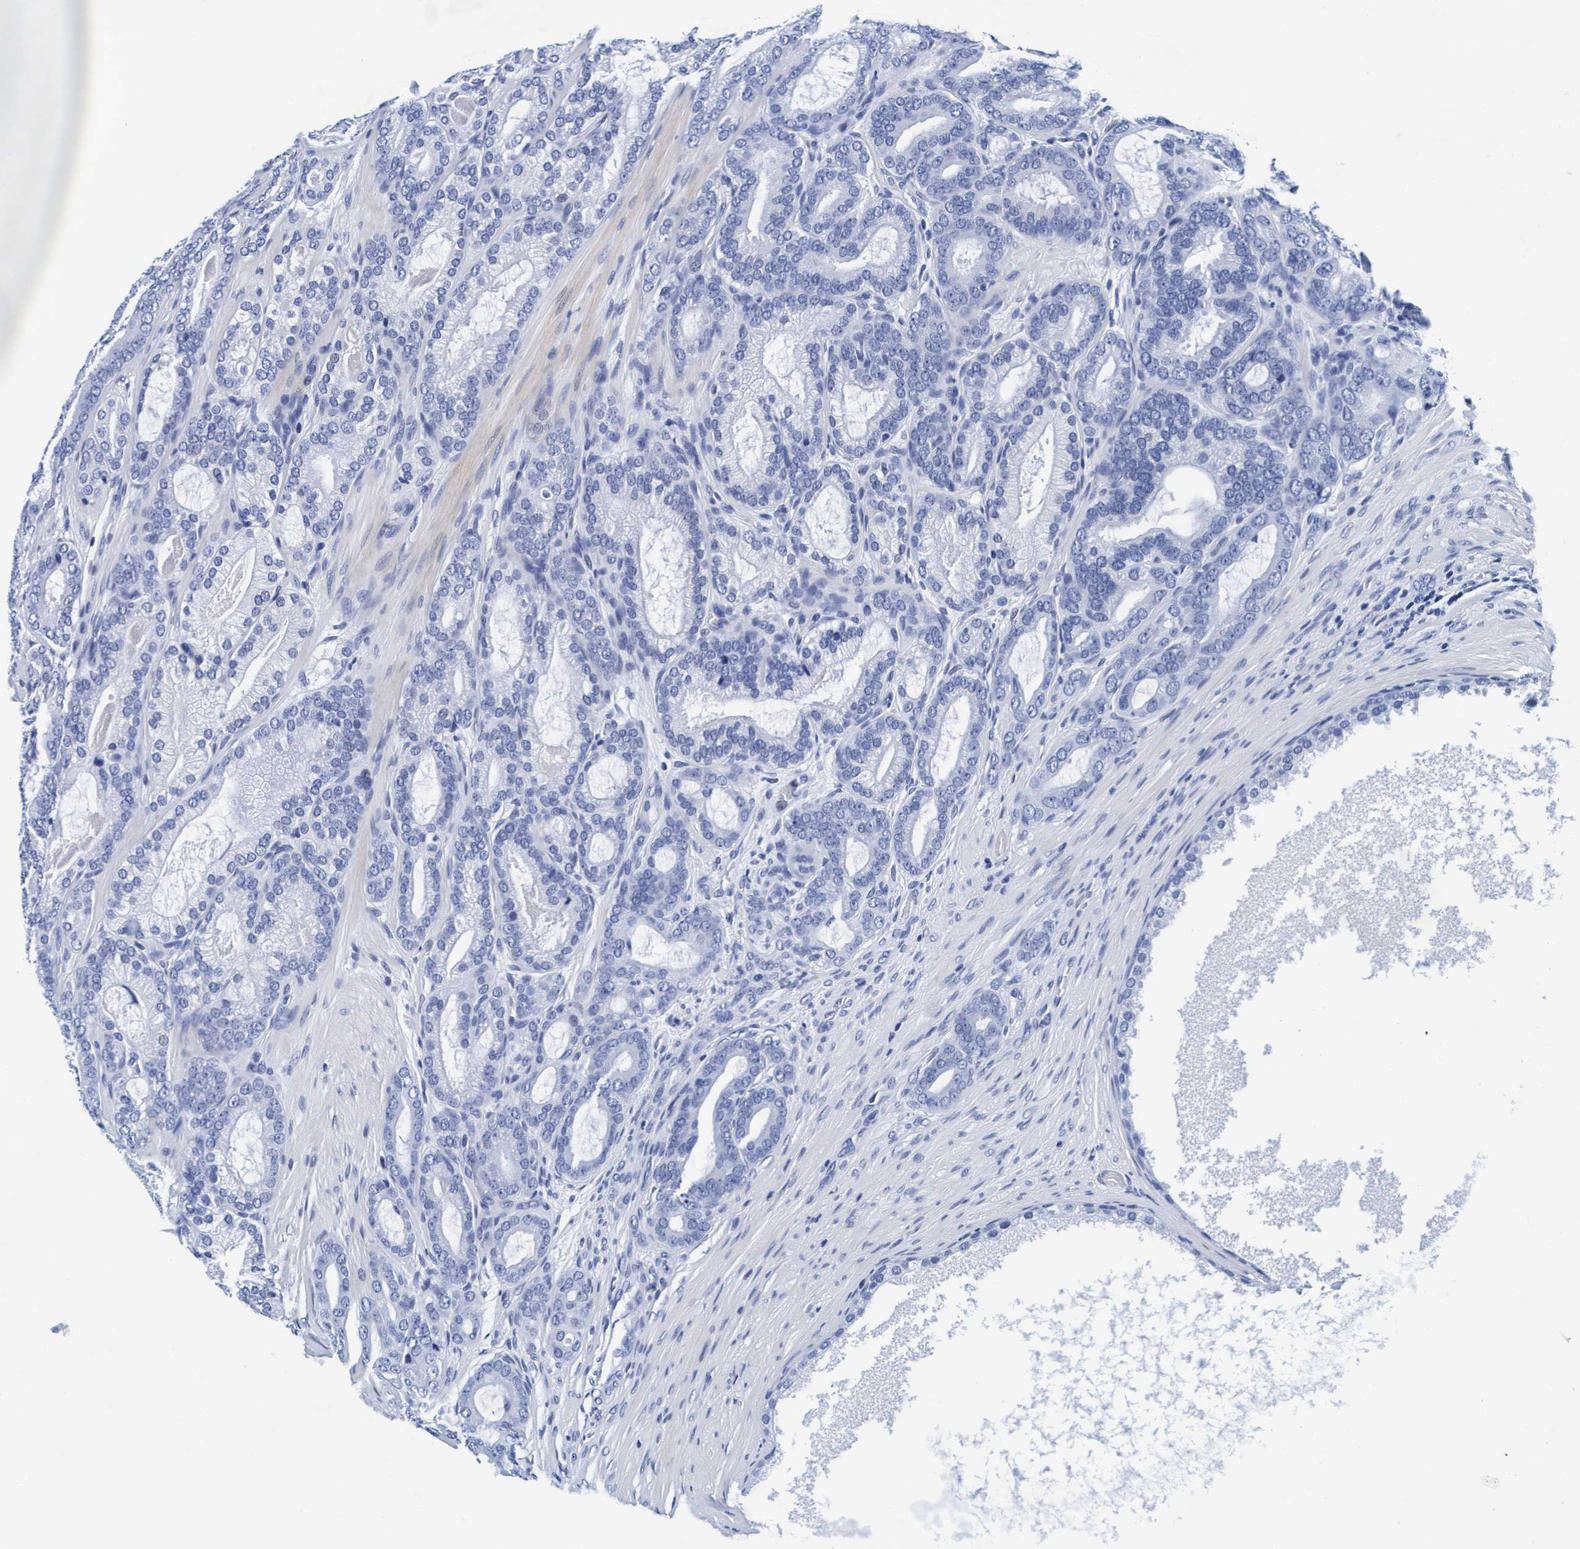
{"staining": {"intensity": "negative", "quantity": "none", "location": "none"}, "tissue": "prostate cancer", "cell_type": "Tumor cells", "image_type": "cancer", "snomed": [{"axis": "morphology", "description": "Adenocarcinoma, High grade"}, {"axis": "topography", "description": "Prostate"}], "caption": "This is an IHC histopathology image of prostate cancer (high-grade adenocarcinoma). There is no positivity in tumor cells.", "gene": "ARSG", "patient": {"sex": "male", "age": 60}}